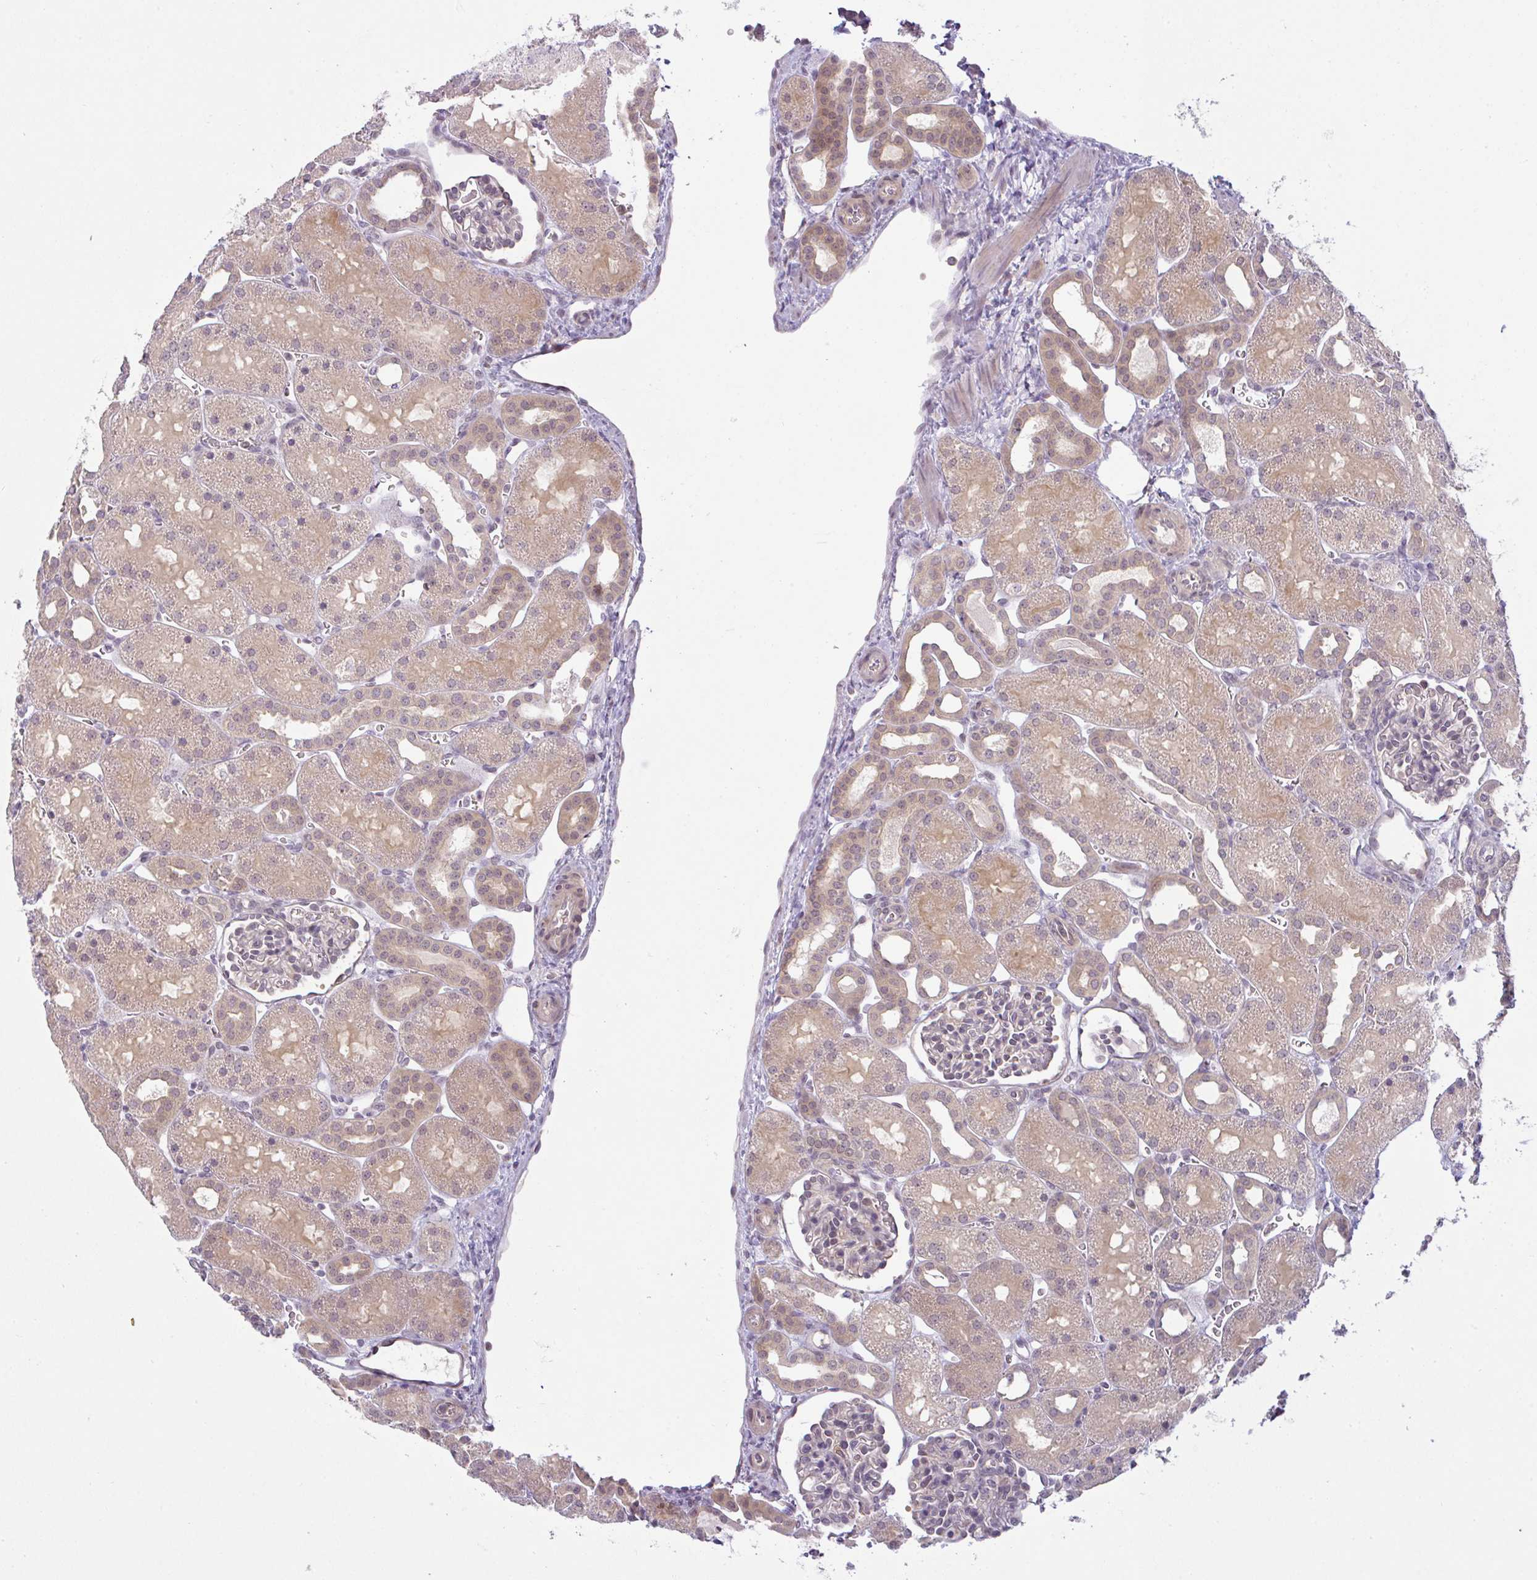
{"staining": {"intensity": "negative", "quantity": "none", "location": "none"}, "tissue": "kidney", "cell_type": "Cells in glomeruli", "image_type": "normal", "snomed": [{"axis": "morphology", "description": "Normal tissue, NOS"}, {"axis": "topography", "description": "Kidney"}], "caption": "Cells in glomeruli show no significant protein staining in unremarkable kidney. Nuclei are stained in blue.", "gene": "CSE1L", "patient": {"sex": "male", "age": 2}}